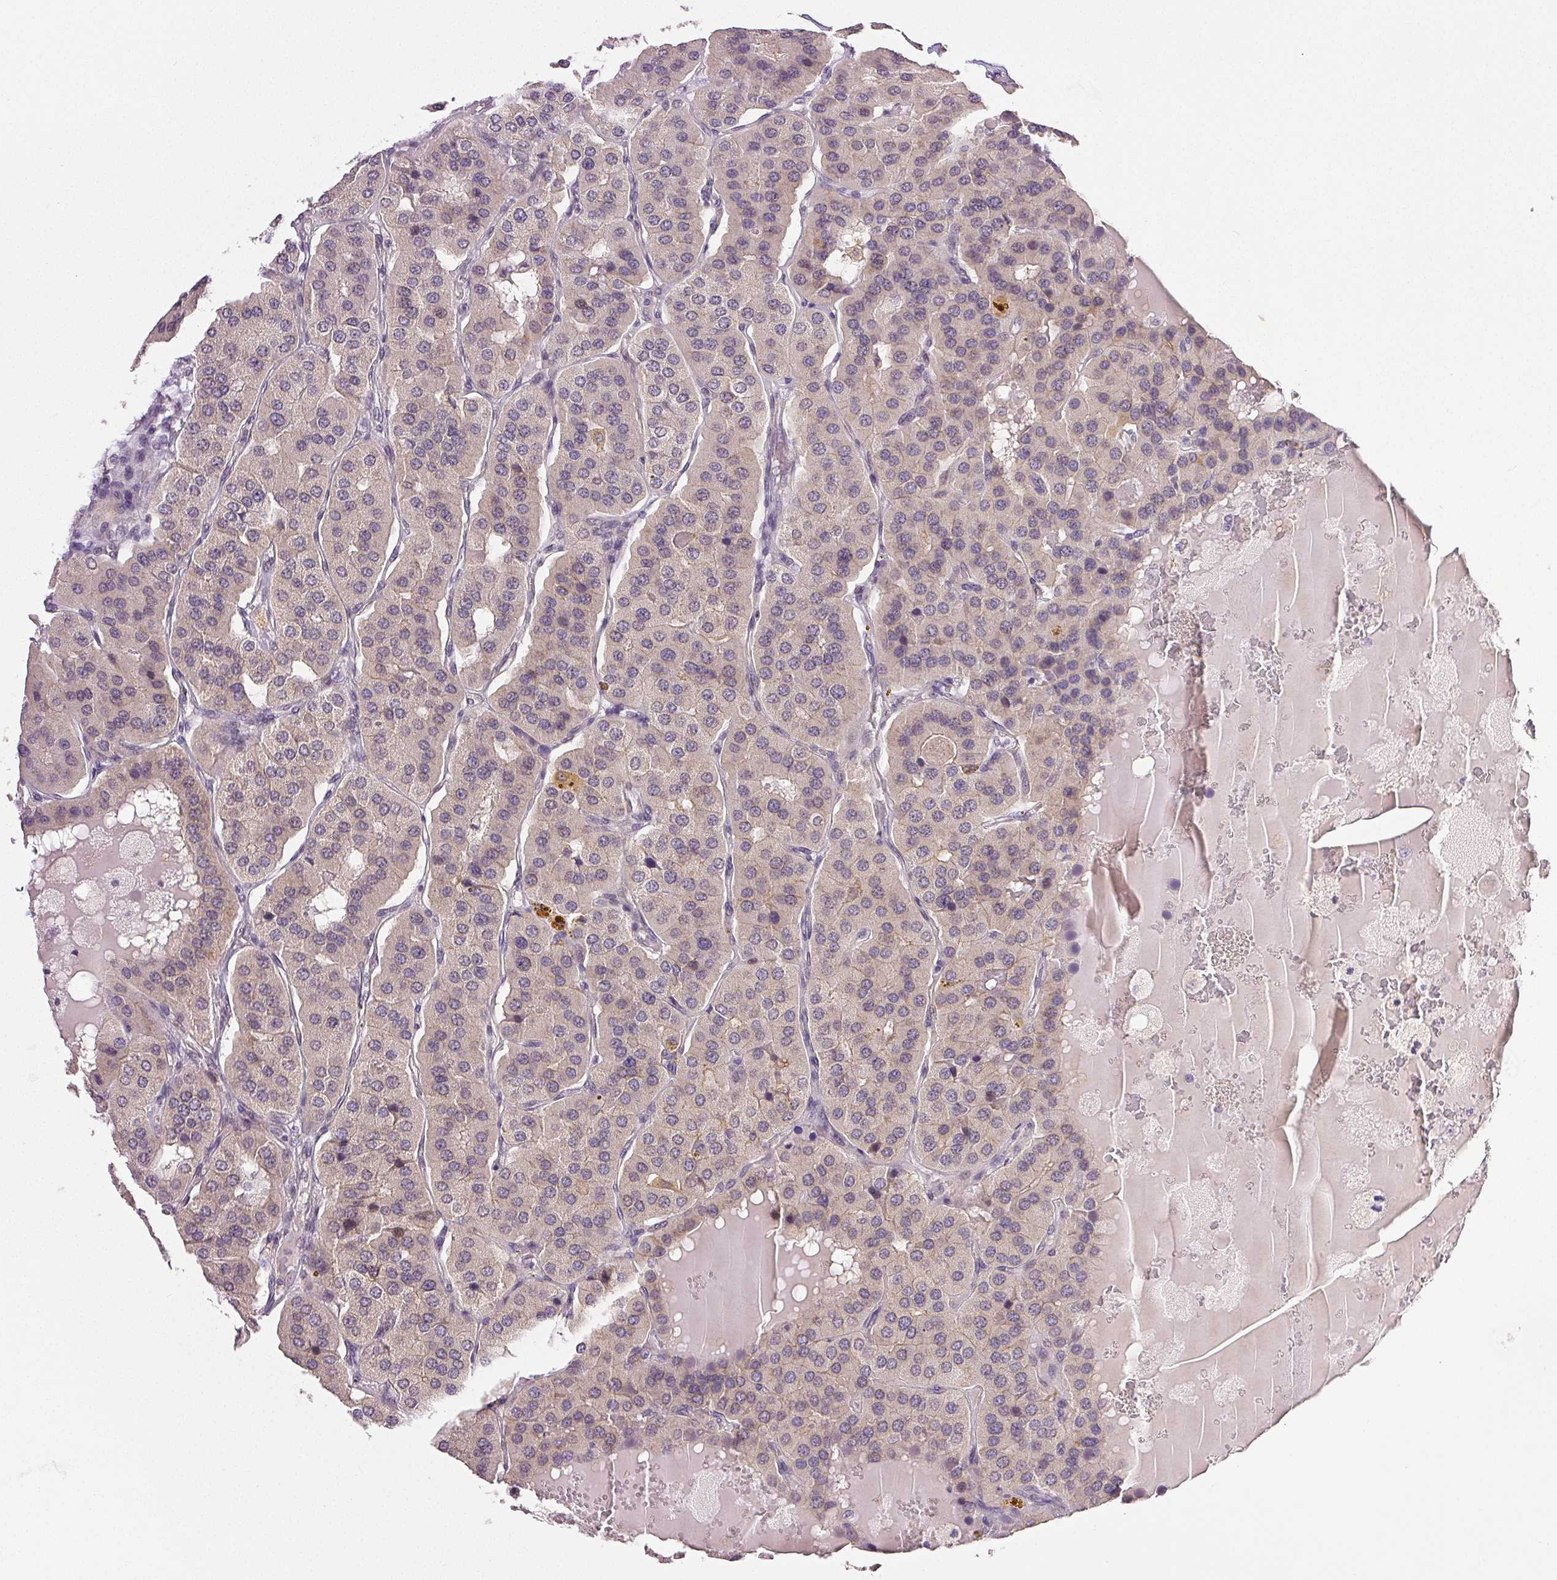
{"staining": {"intensity": "negative", "quantity": "none", "location": "none"}, "tissue": "parathyroid gland", "cell_type": "Glandular cells", "image_type": "normal", "snomed": [{"axis": "morphology", "description": "Normal tissue, NOS"}, {"axis": "morphology", "description": "Adenoma, NOS"}, {"axis": "topography", "description": "Parathyroid gland"}], "caption": "Parathyroid gland was stained to show a protein in brown. There is no significant staining in glandular cells.", "gene": "PLCB1", "patient": {"sex": "female", "age": 86}}